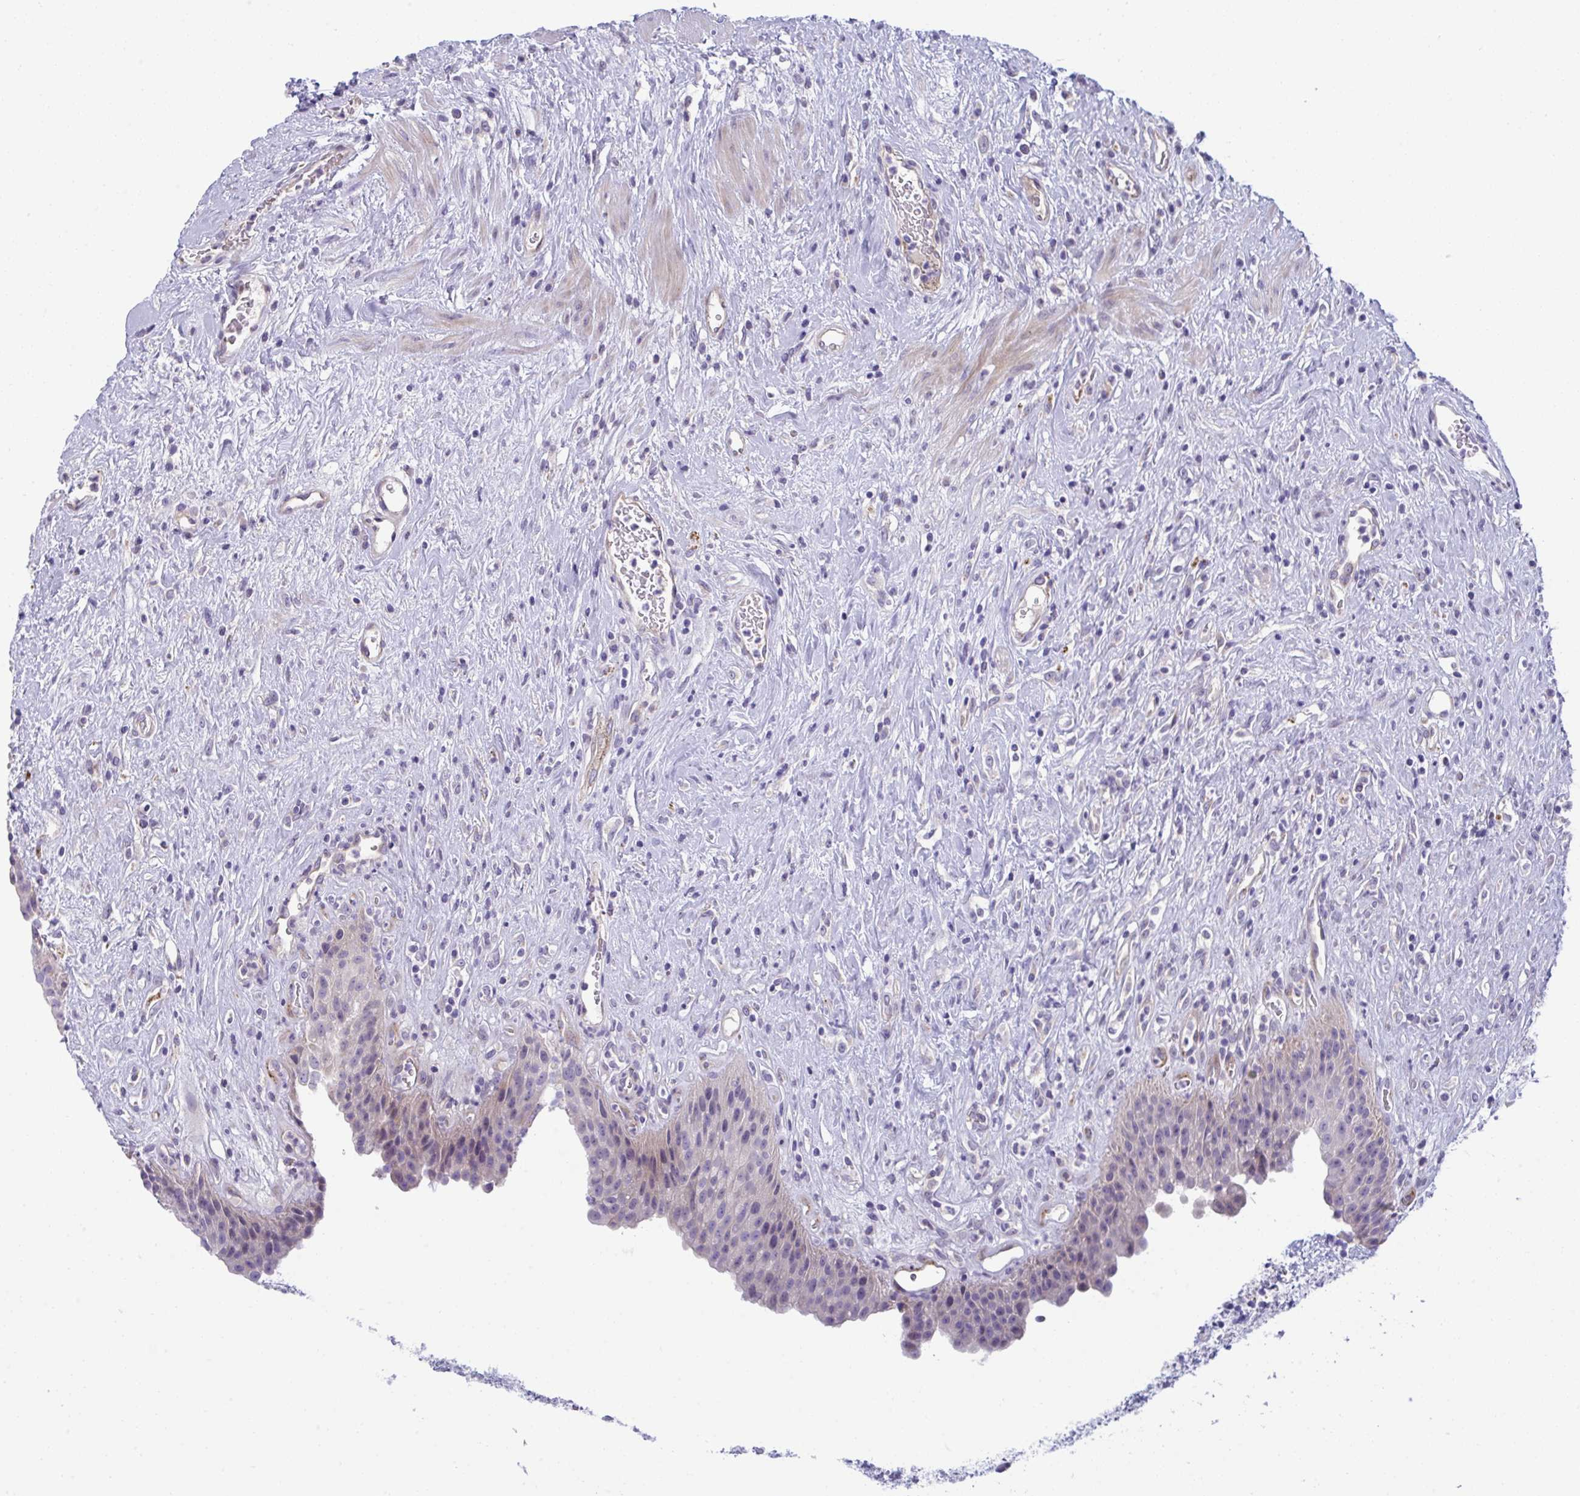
{"staining": {"intensity": "weak", "quantity": "<25%", "location": "cytoplasmic/membranous"}, "tissue": "urinary bladder", "cell_type": "Urothelial cells", "image_type": "normal", "snomed": [{"axis": "morphology", "description": "Normal tissue, NOS"}, {"axis": "topography", "description": "Urinary bladder"}], "caption": "A histopathology image of urinary bladder stained for a protein reveals no brown staining in urothelial cells. Nuclei are stained in blue.", "gene": "TOR1AIP2", "patient": {"sex": "female", "age": 56}}